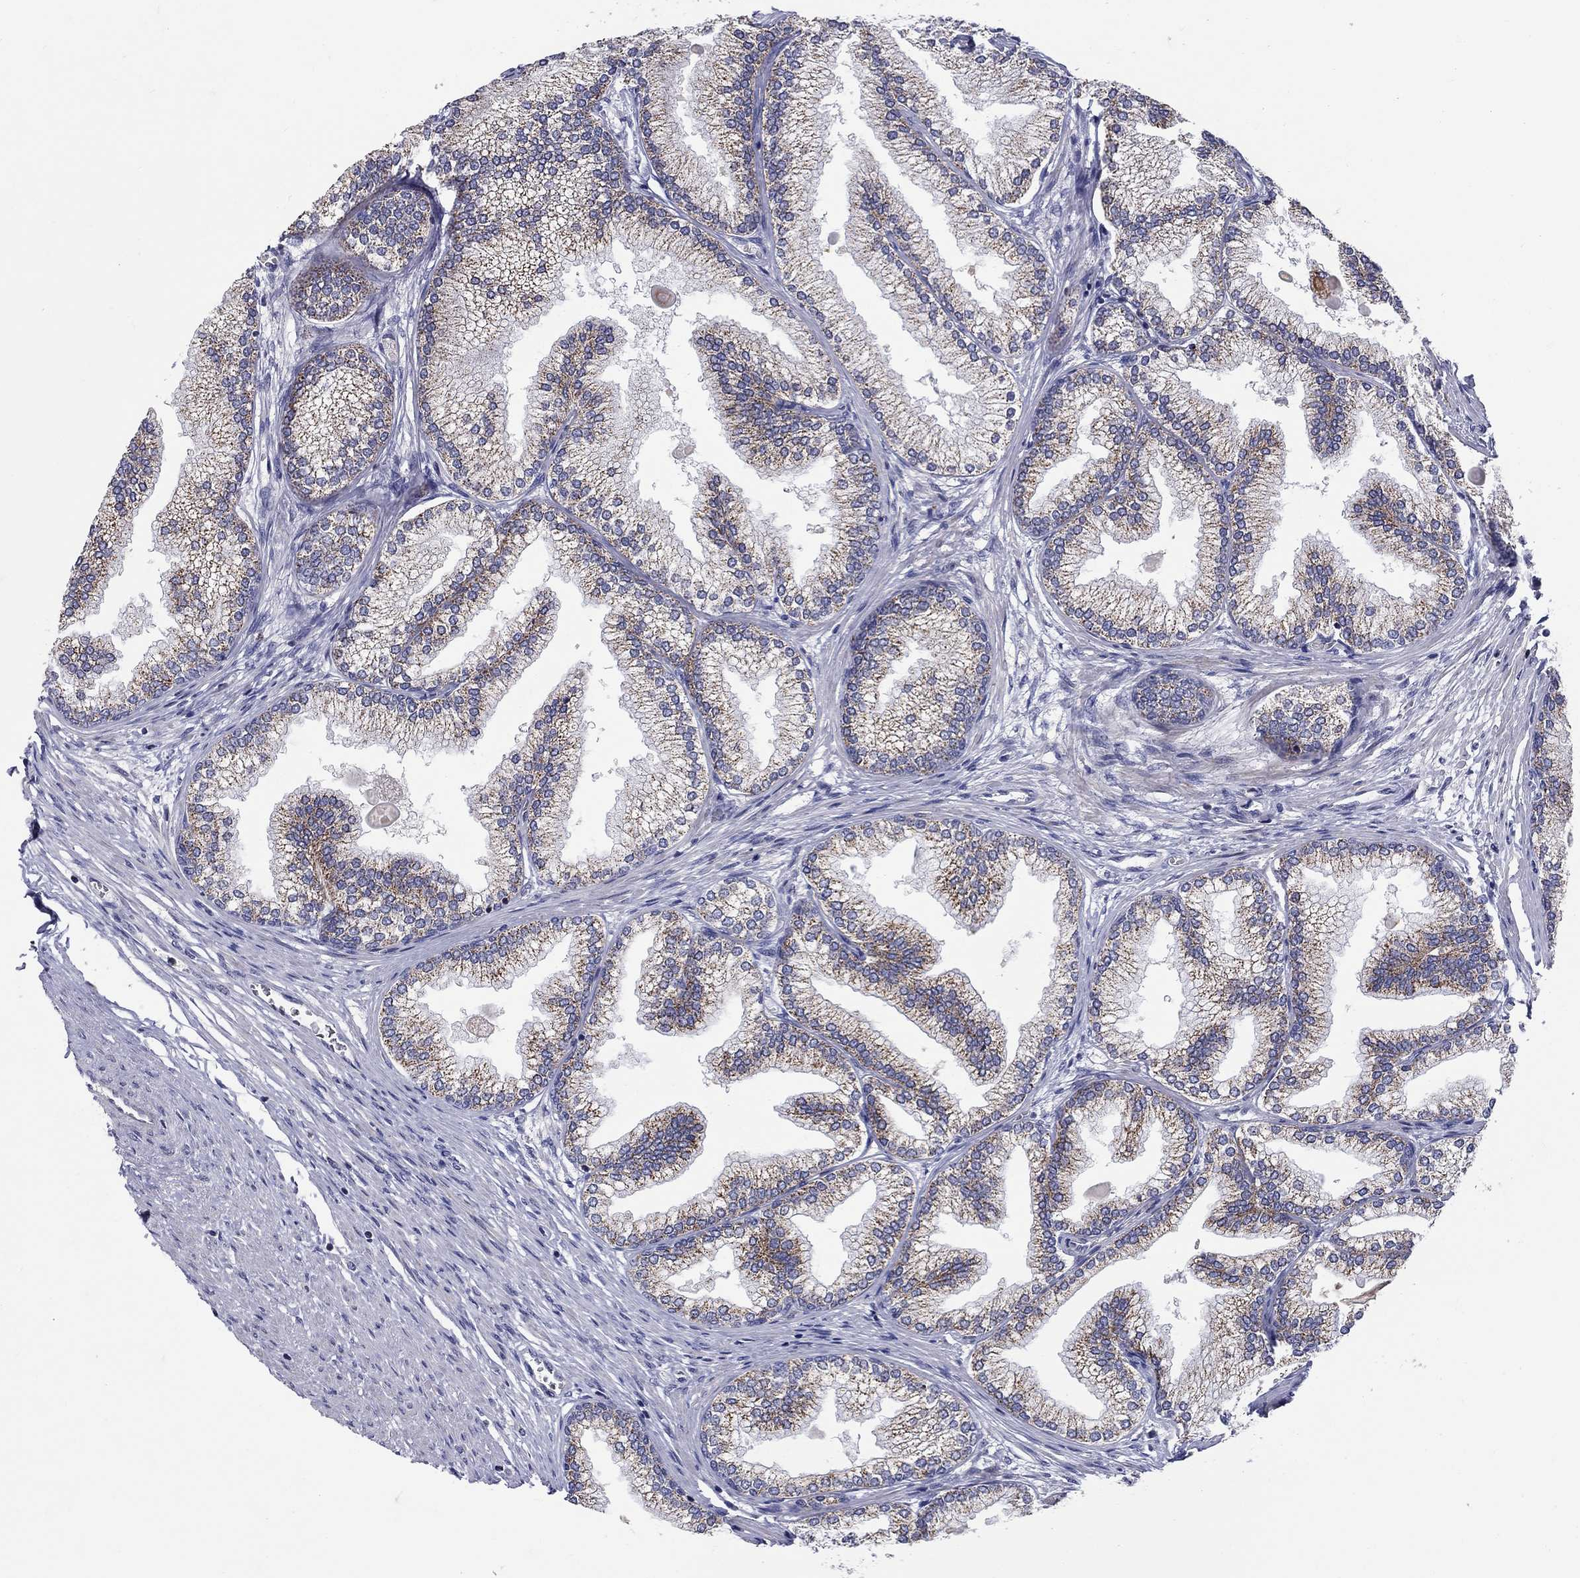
{"staining": {"intensity": "strong", "quantity": "25%-75%", "location": "cytoplasmic/membranous"}, "tissue": "prostate", "cell_type": "Glandular cells", "image_type": "normal", "snomed": [{"axis": "morphology", "description": "Normal tissue, NOS"}, {"axis": "topography", "description": "Prostate"}], "caption": "A high amount of strong cytoplasmic/membranous staining is present in approximately 25%-75% of glandular cells in unremarkable prostate. Using DAB (brown) and hematoxylin (blue) stains, captured at high magnification using brightfield microscopy.", "gene": "HMX2", "patient": {"sex": "male", "age": 72}}